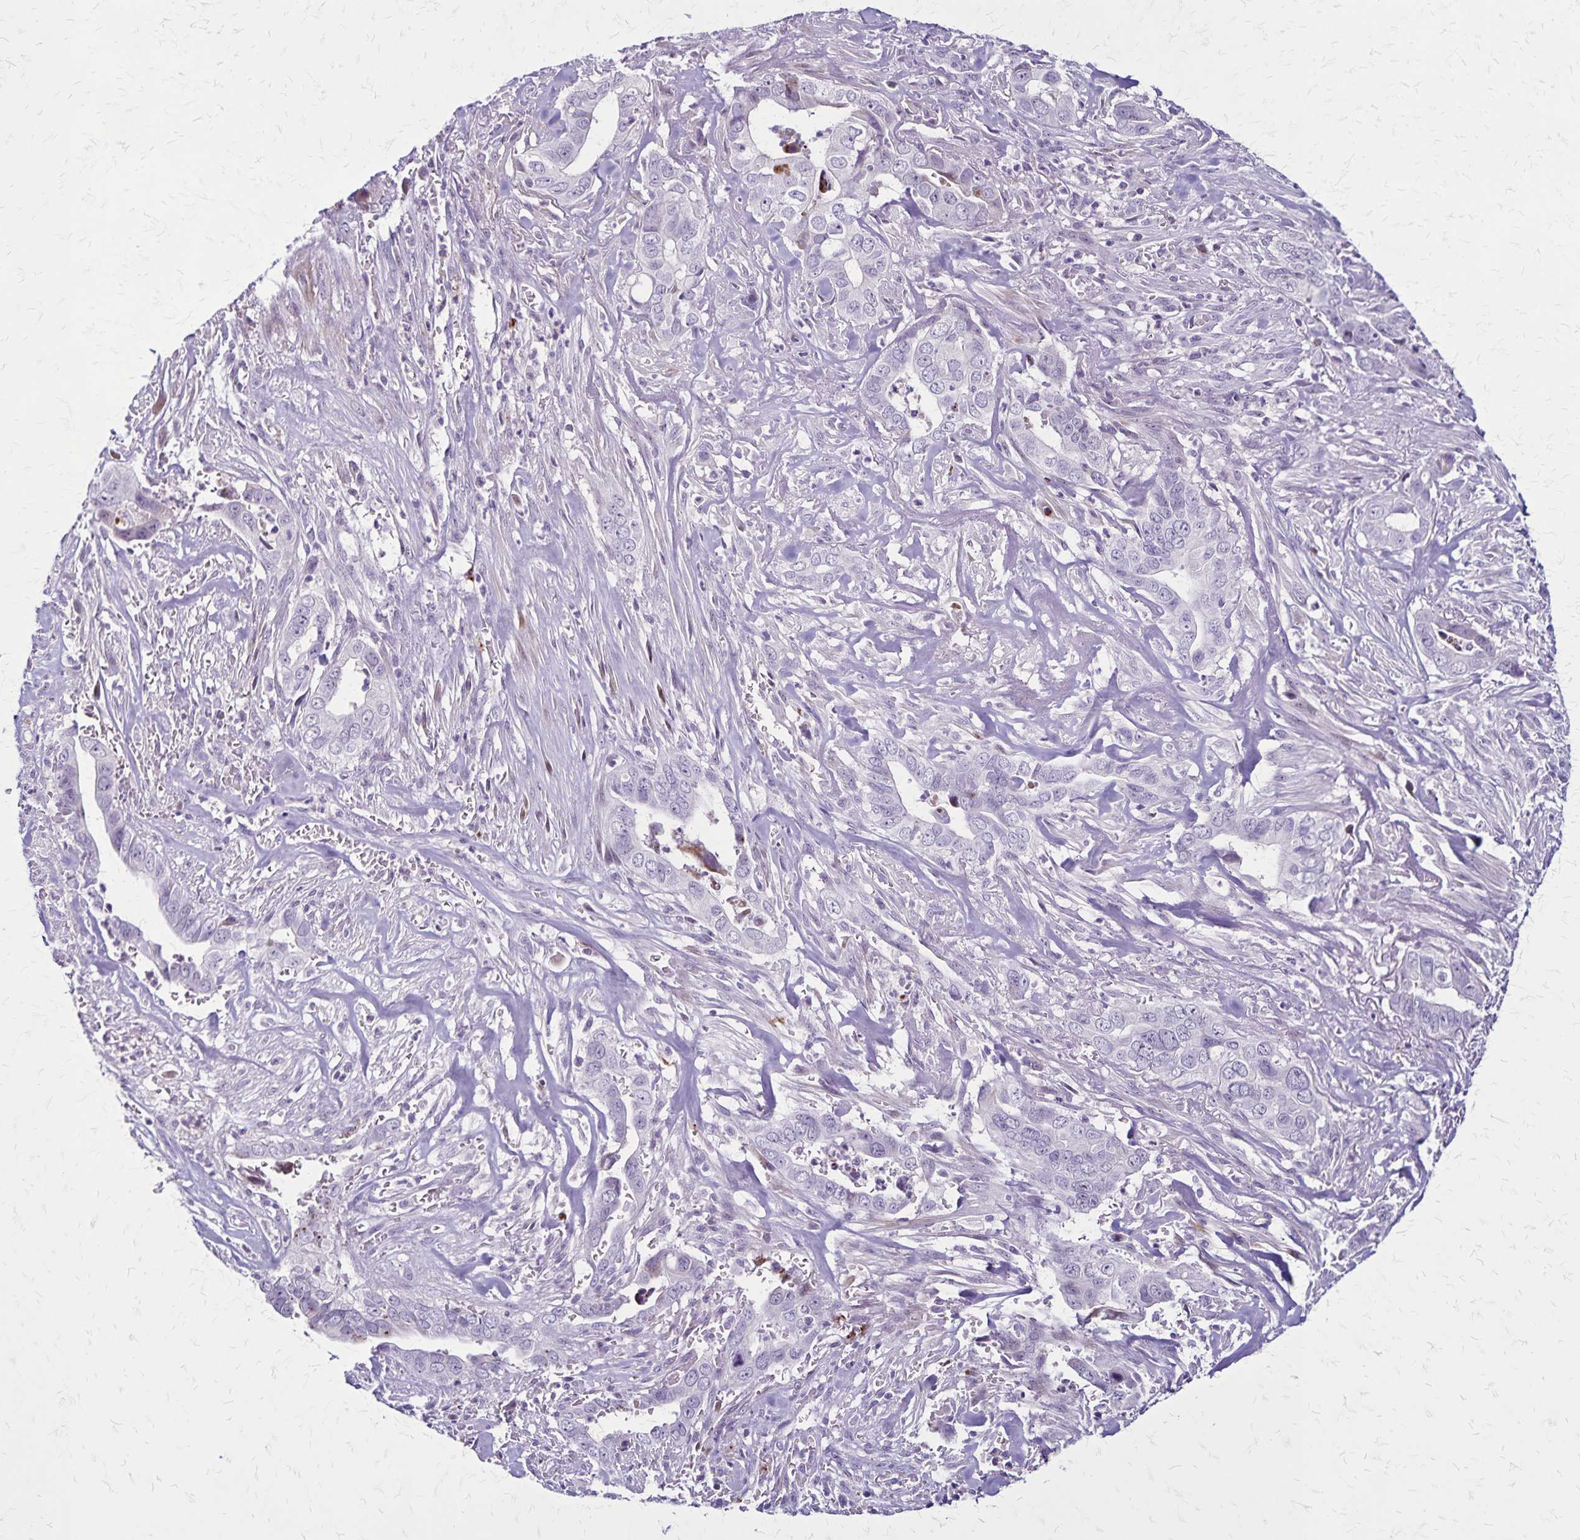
{"staining": {"intensity": "negative", "quantity": "none", "location": "none"}, "tissue": "liver cancer", "cell_type": "Tumor cells", "image_type": "cancer", "snomed": [{"axis": "morphology", "description": "Cholangiocarcinoma"}, {"axis": "topography", "description": "Liver"}], "caption": "DAB (3,3'-diaminobenzidine) immunohistochemical staining of human liver cholangiocarcinoma shows no significant staining in tumor cells.", "gene": "OR51B5", "patient": {"sex": "female", "age": 79}}